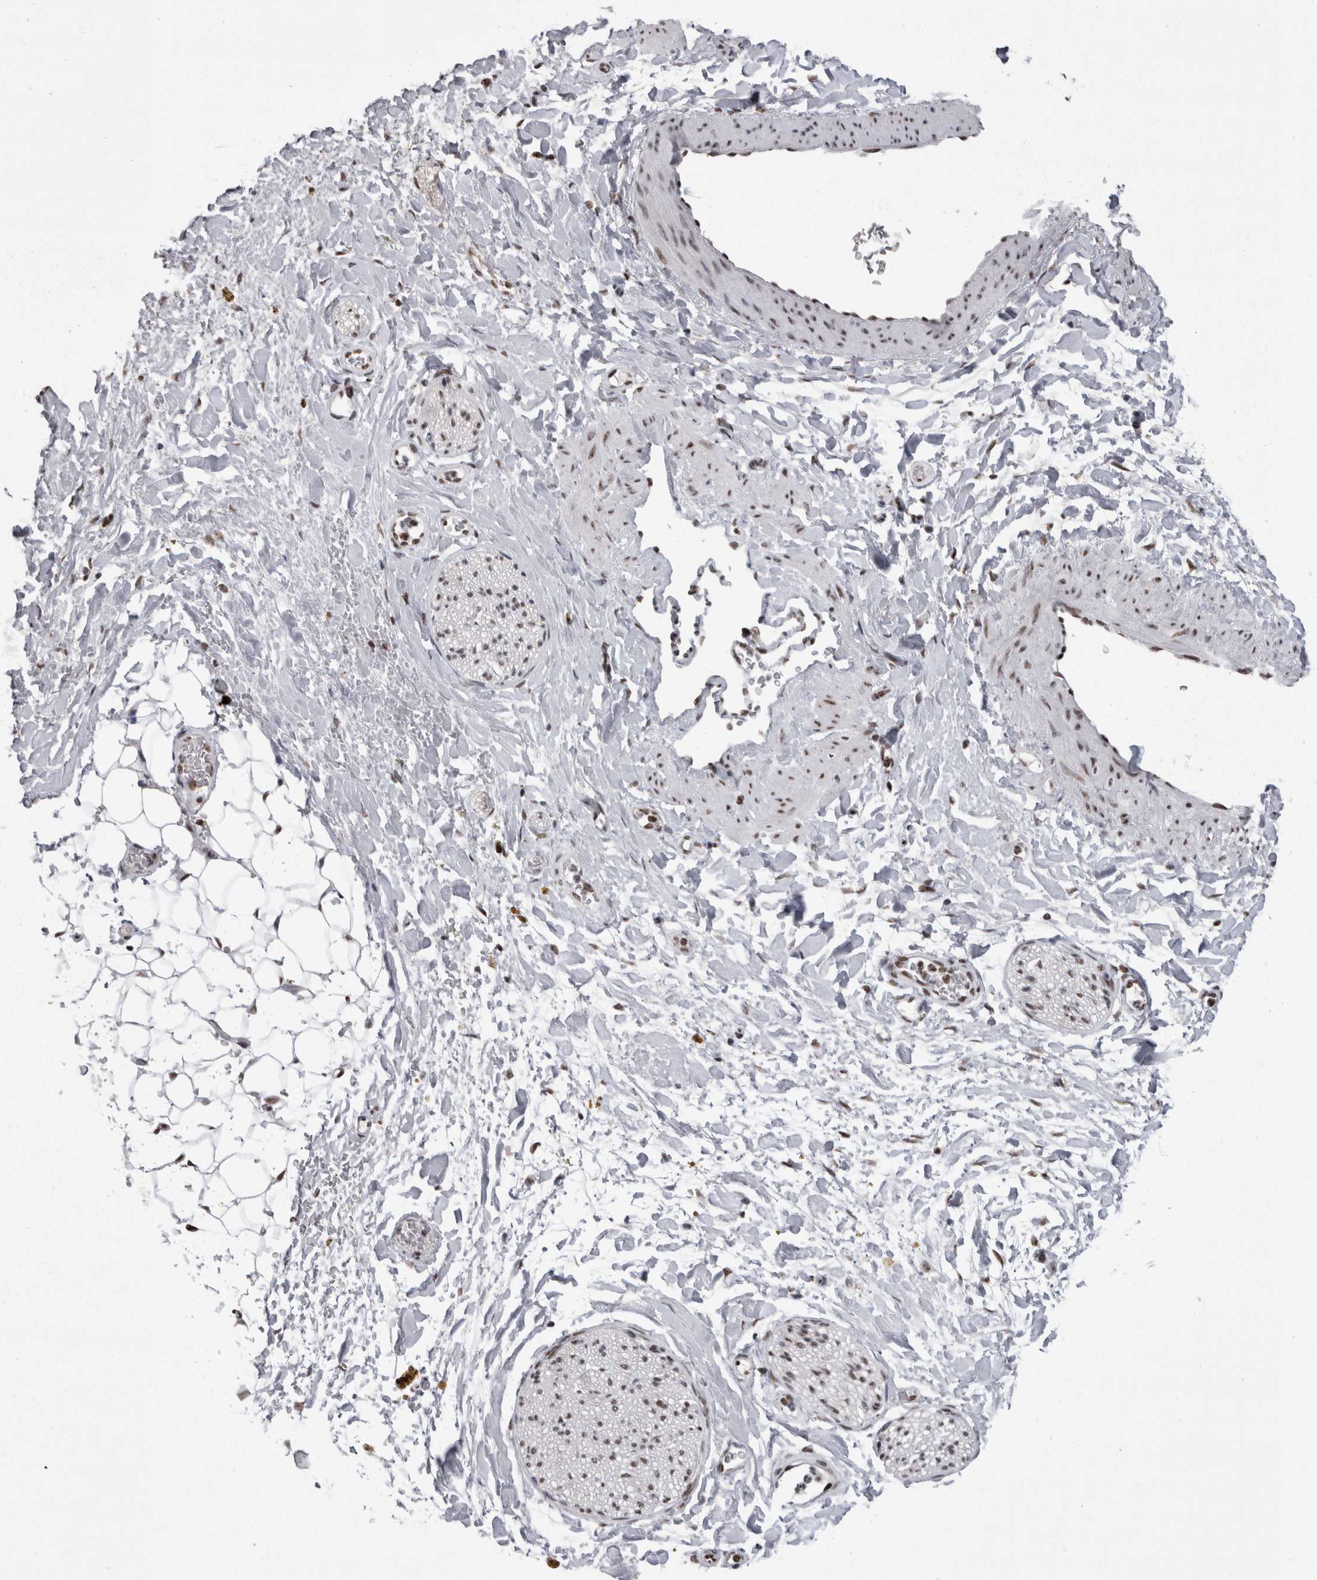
{"staining": {"intensity": "moderate", "quantity": ">75%", "location": "nuclear"}, "tissue": "adipose tissue", "cell_type": "Adipocytes", "image_type": "normal", "snomed": [{"axis": "morphology", "description": "Normal tissue, NOS"}, {"axis": "topography", "description": "Kidney"}, {"axis": "topography", "description": "Peripheral nerve tissue"}], "caption": "IHC image of normal adipose tissue stained for a protein (brown), which displays medium levels of moderate nuclear expression in about >75% of adipocytes.", "gene": "SNRNP40", "patient": {"sex": "male", "age": 7}}